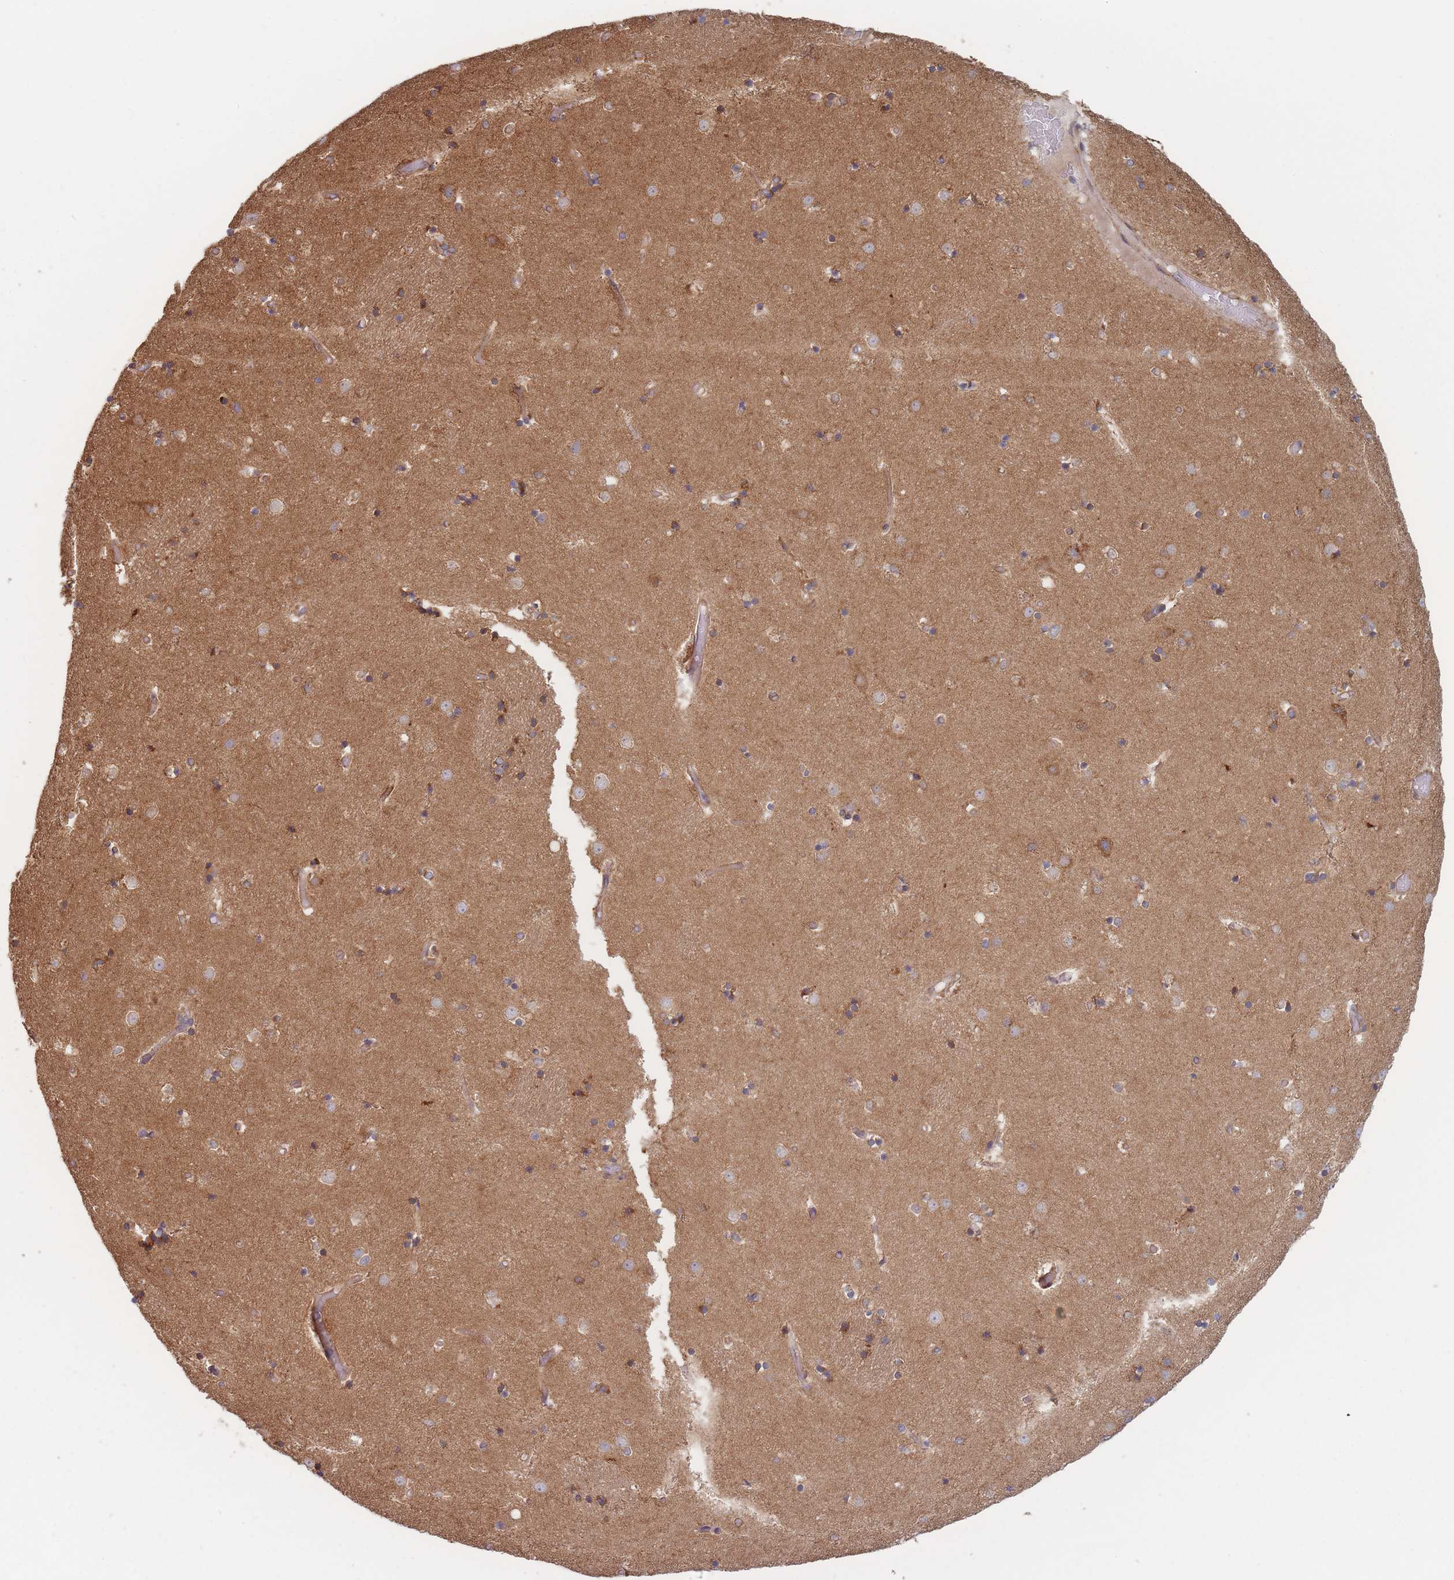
{"staining": {"intensity": "moderate", "quantity": ">75%", "location": "cytoplasmic/membranous"}, "tissue": "caudate", "cell_type": "Glial cells", "image_type": "normal", "snomed": [{"axis": "morphology", "description": "Normal tissue, NOS"}, {"axis": "topography", "description": "Lateral ventricle wall"}], "caption": "Immunohistochemical staining of unremarkable caudate exhibits medium levels of moderate cytoplasmic/membranous staining in about >75% of glial cells.", "gene": "KDSR", "patient": {"sex": "female", "age": 52}}